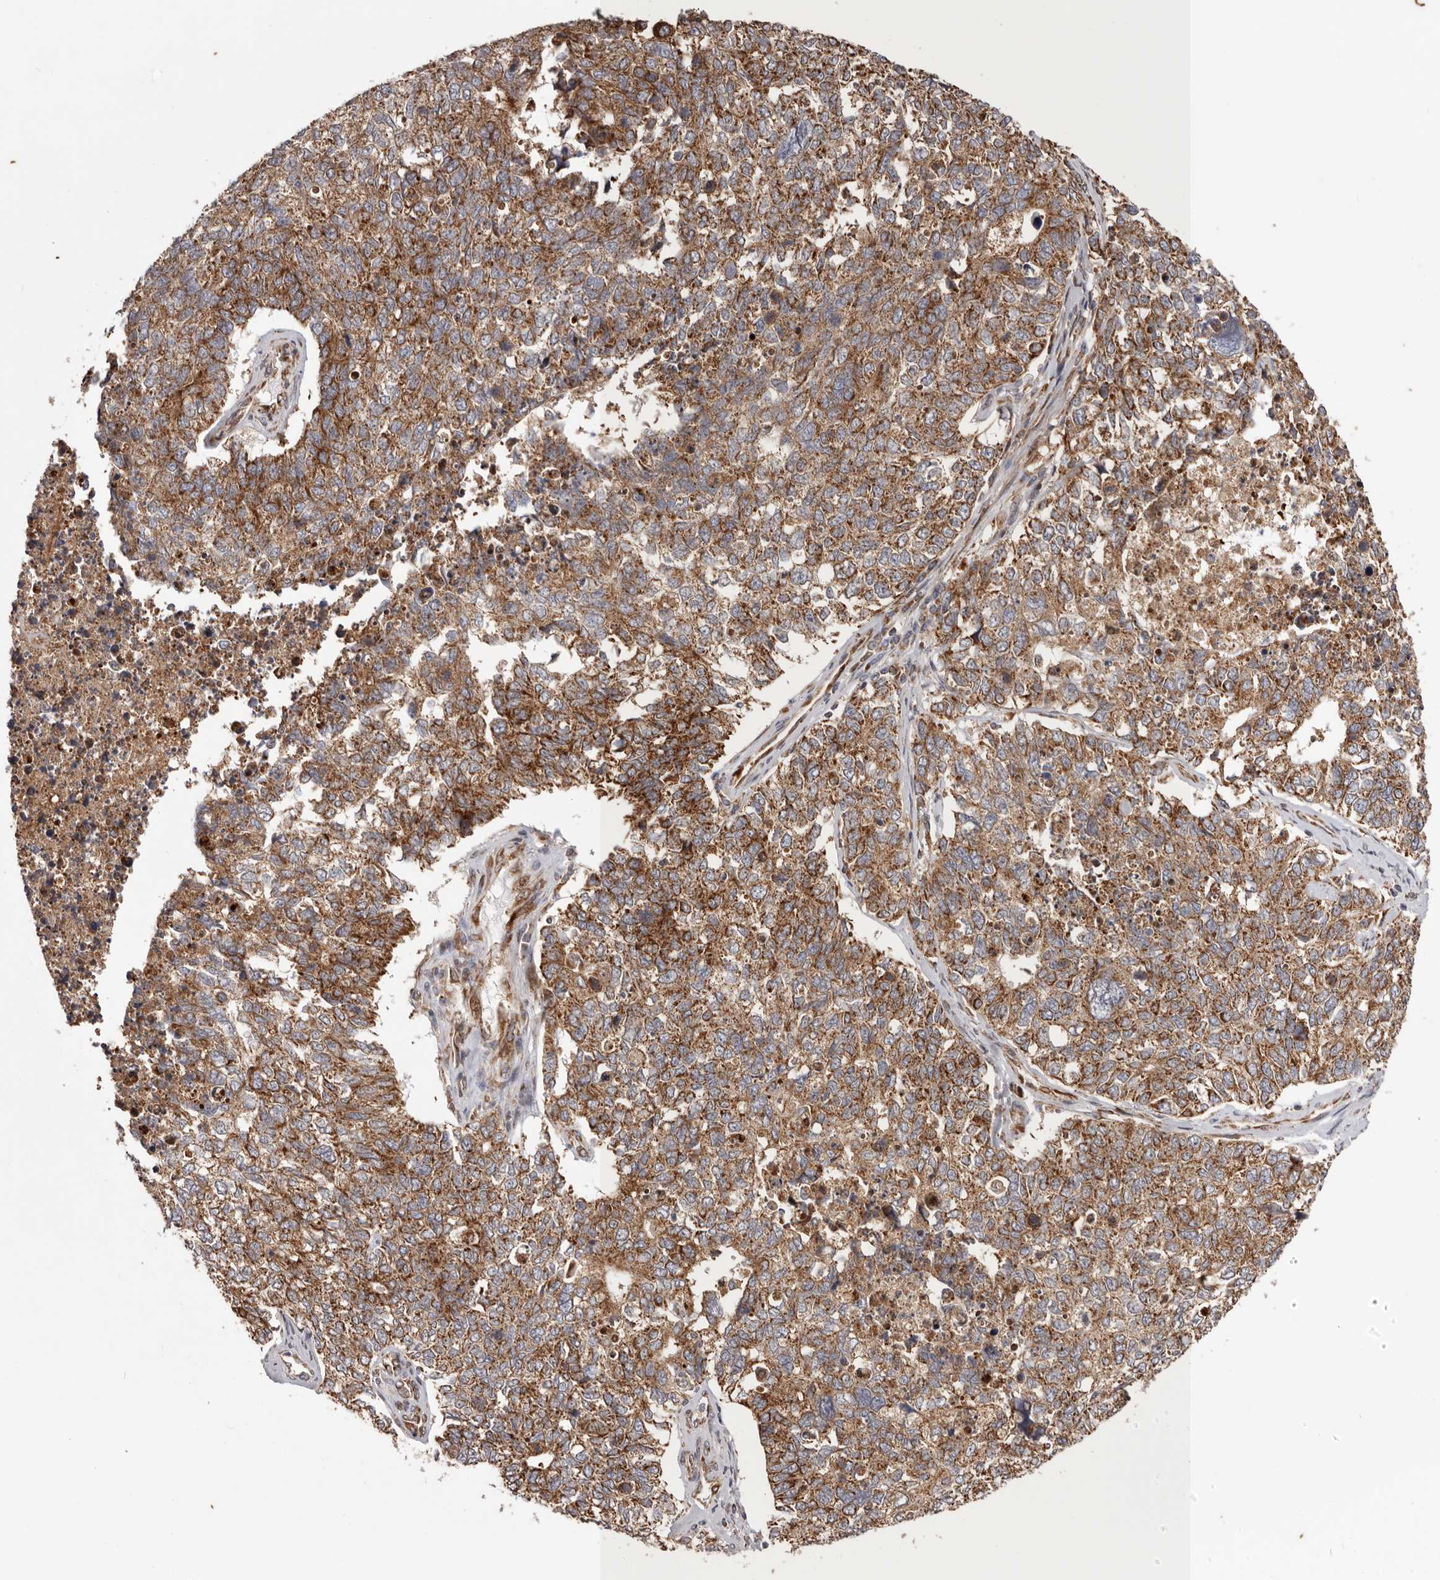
{"staining": {"intensity": "moderate", "quantity": ">75%", "location": "cytoplasmic/membranous"}, "tissue": "cervical cancer", "cell_type": "Tumor cells", "image_type": "cancer", "snomed": [{"axis": "morphology", "description": "Squamous cell carcinoma, NOS"}, {"axis": "topography", "description": "Cervix"}], "caption": "This image displays IHC staining of human cervical cancer, with medium moderate cytoplasmic/membranous expression in about >75% of tumor cells.", "gene": "MRPS10", "patient": {"sex": "female", "age": 63}}